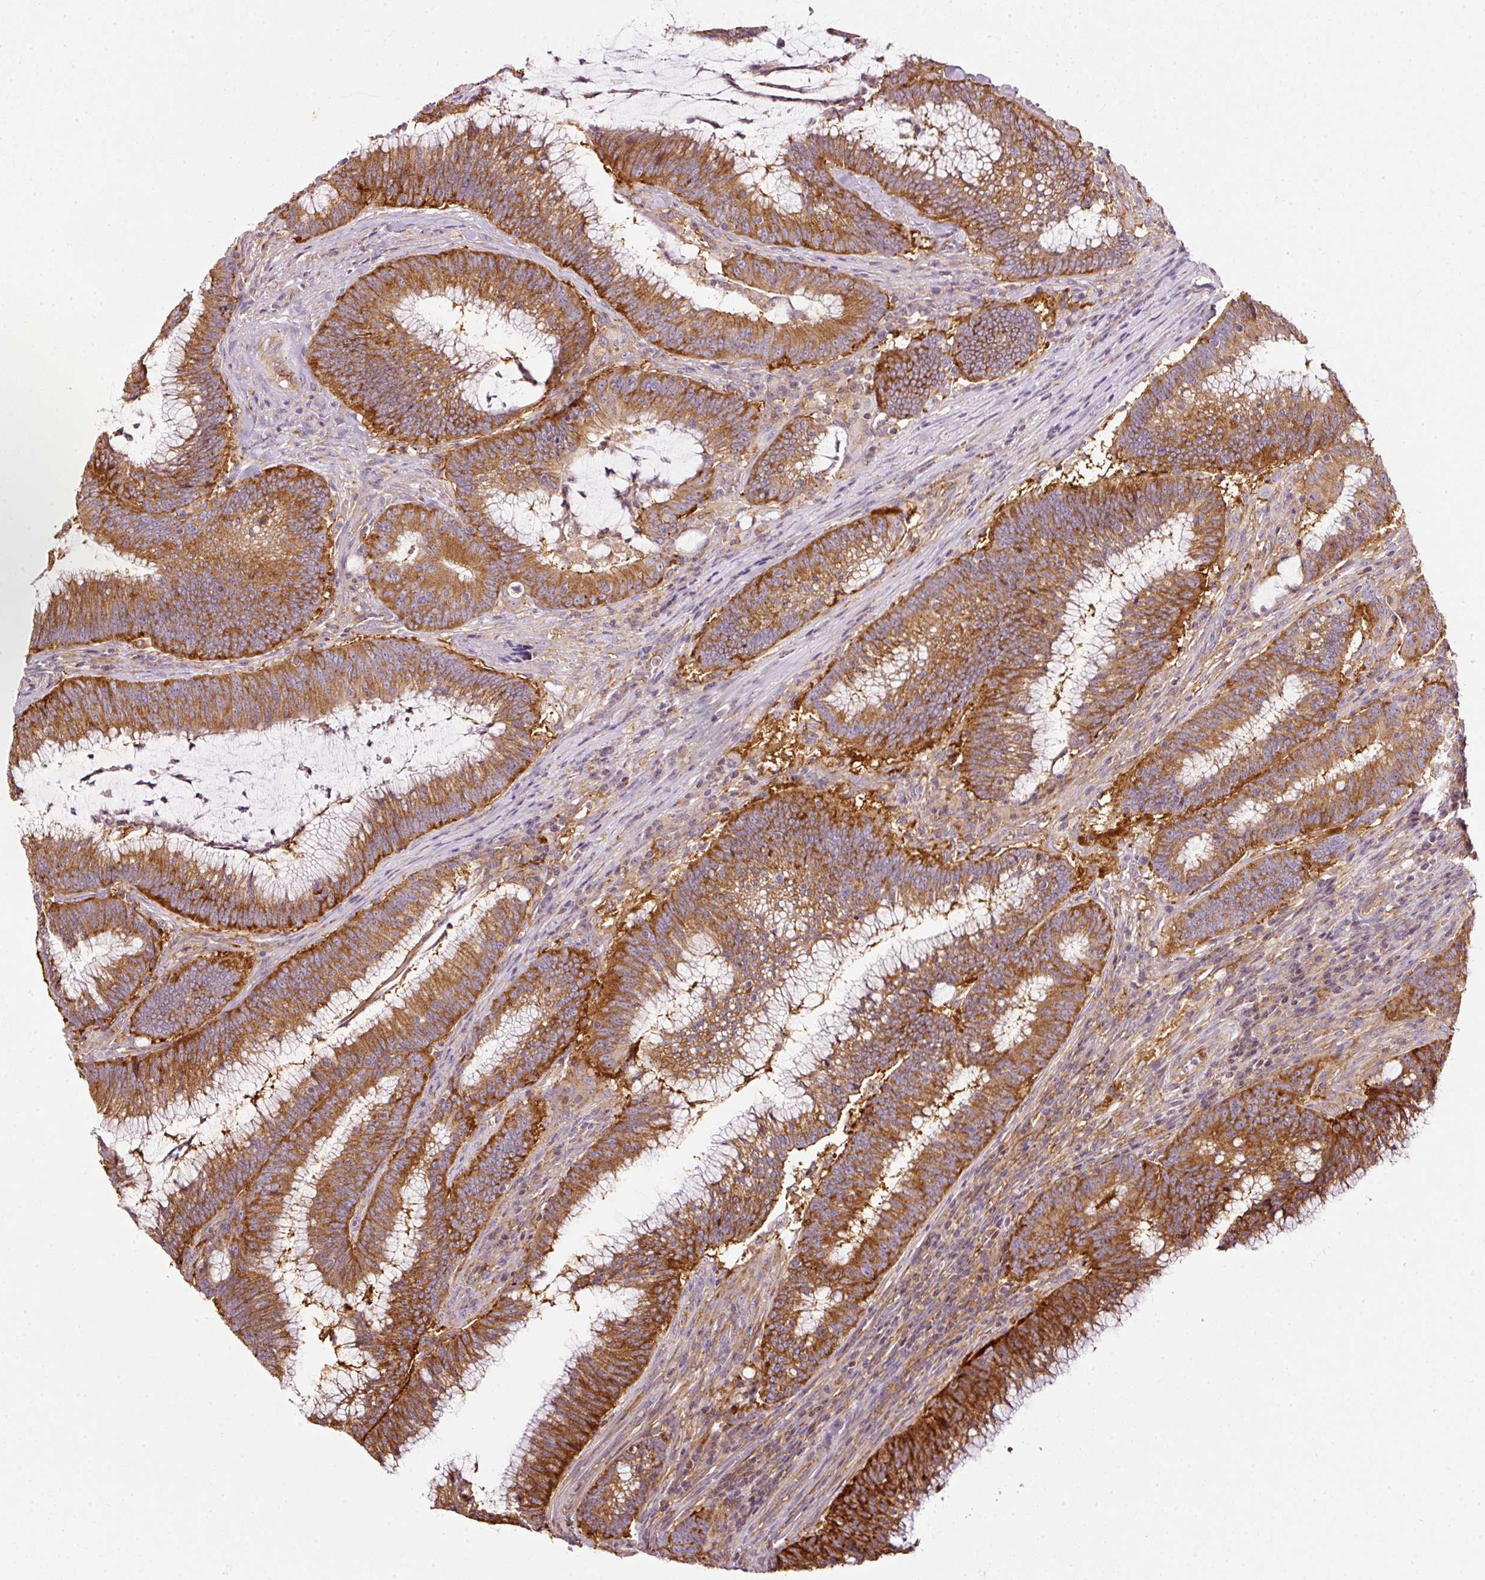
{"staining": {"intensity": "moderate", "quantity": ">75%", "location": "cytoplasmic/membranous"}, "tissue": "colorectal cancer", "cell_type": "Tumor cells", "image_type": "cancer", "snomed": [{"axis": "morphology", "description": "Adenocarcinoma, NOS"}, {"axis": "topography", "description": "Rectum"}], "caption": "IHC staining of colorectal cancer, which displays medium levels of moderate cytoplasmic/membranous staining in approximately >75% of tumor cells indicating moderate cytoplasmic/membranous protein staining. The staining was performed using DAB (brown) for protein detection and nuclei were counterstained in hematoxylin (blue).", "gene": "SCNM1", "patient": {"sex": "female", "age": 77}}